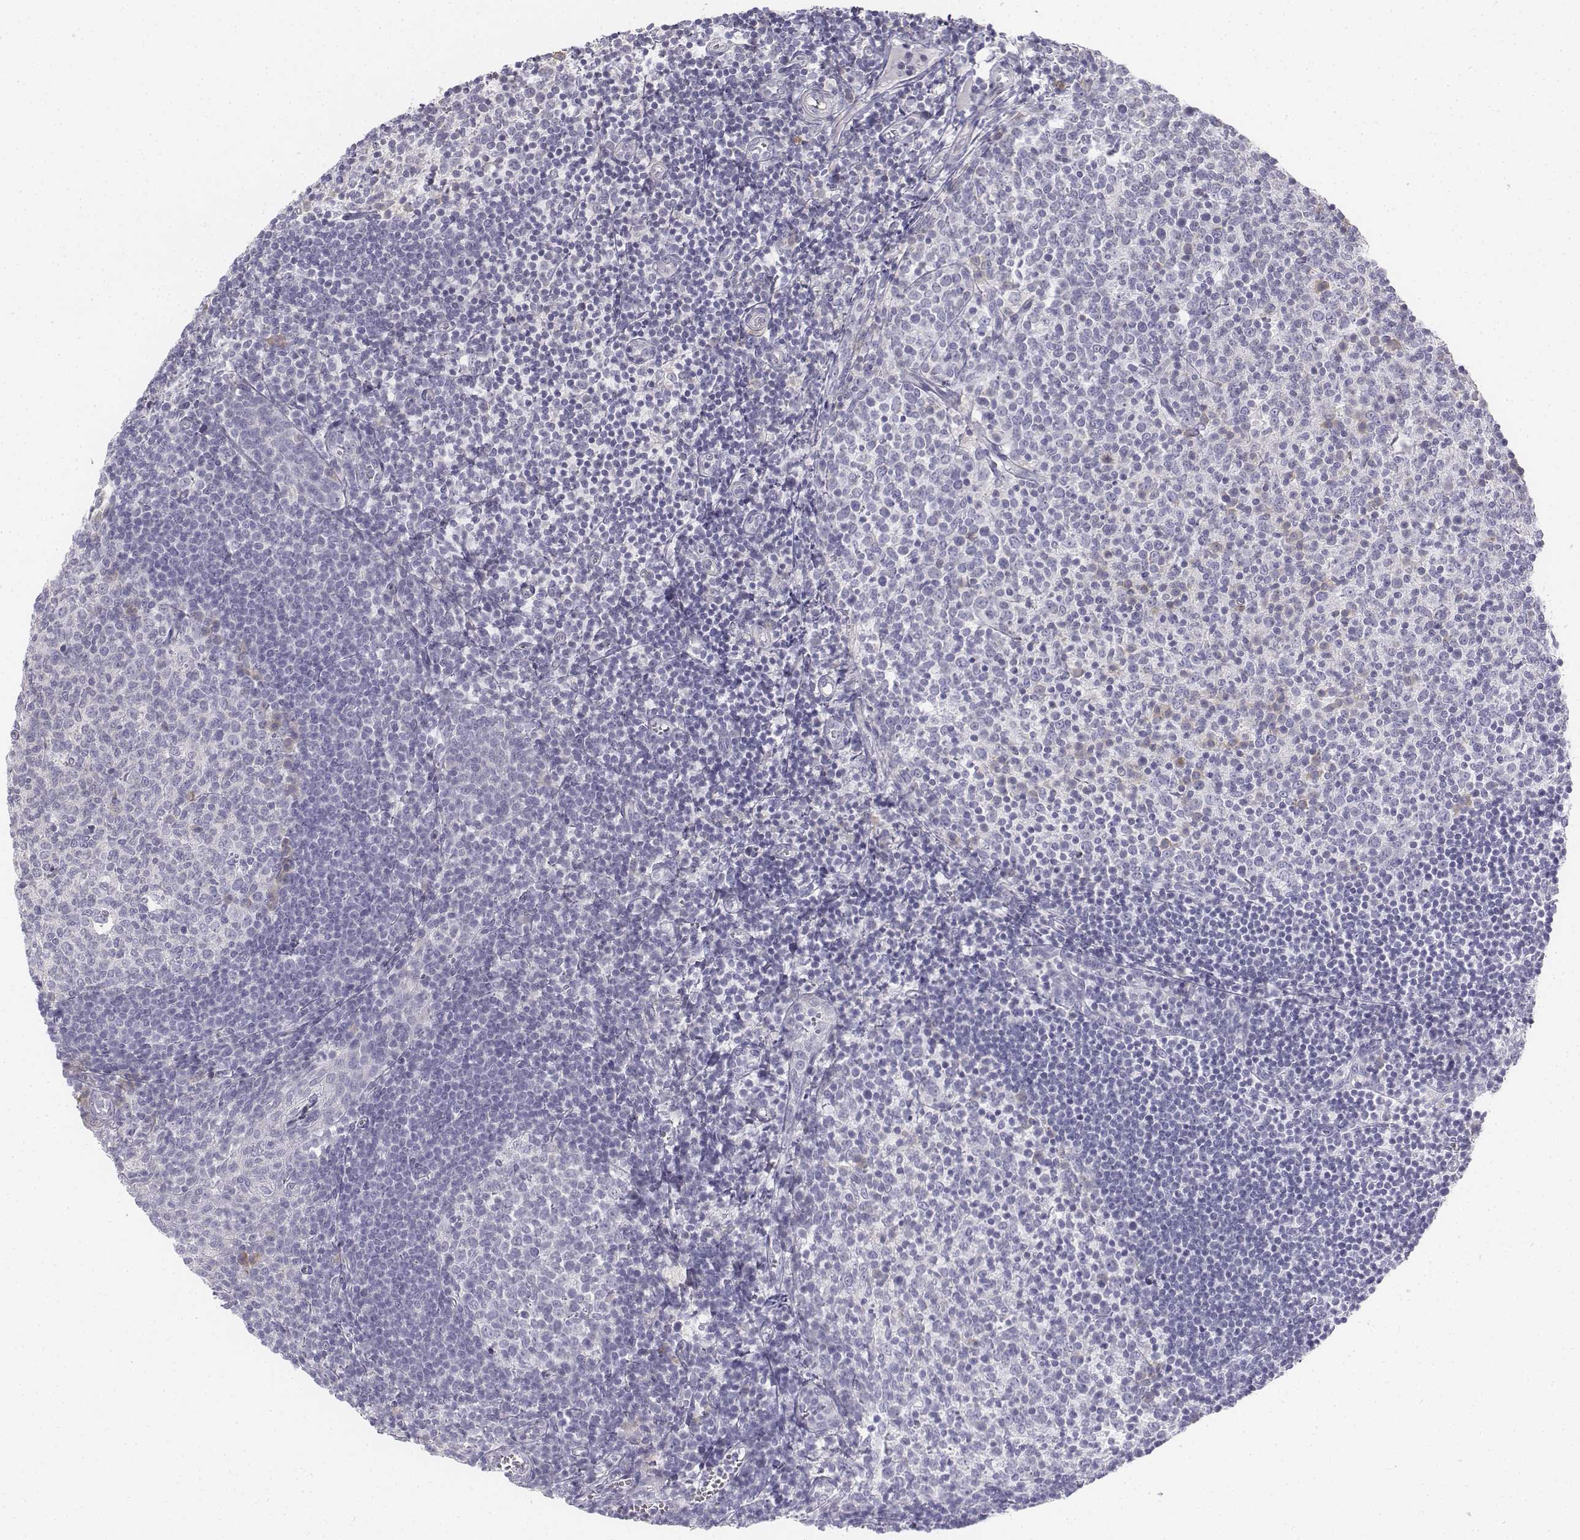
{"staining": {"intensity": "negative", "quantity": "none", "location": "none"}, "tissue": "lymph node", "cell_type": "Germinal center cells", "image_type": "normal", "snomed": [{"axis": "morphology", "description": "Normal tissue, NOS"}, {"axis": "topography", "description": "Lymph node"}], "caption": "Protein analysis of unremarkable lymph node reveals no significant positivity in germinal center cells.", "gene": "PENK", "patient": {"sex": "female", "age": 21}}